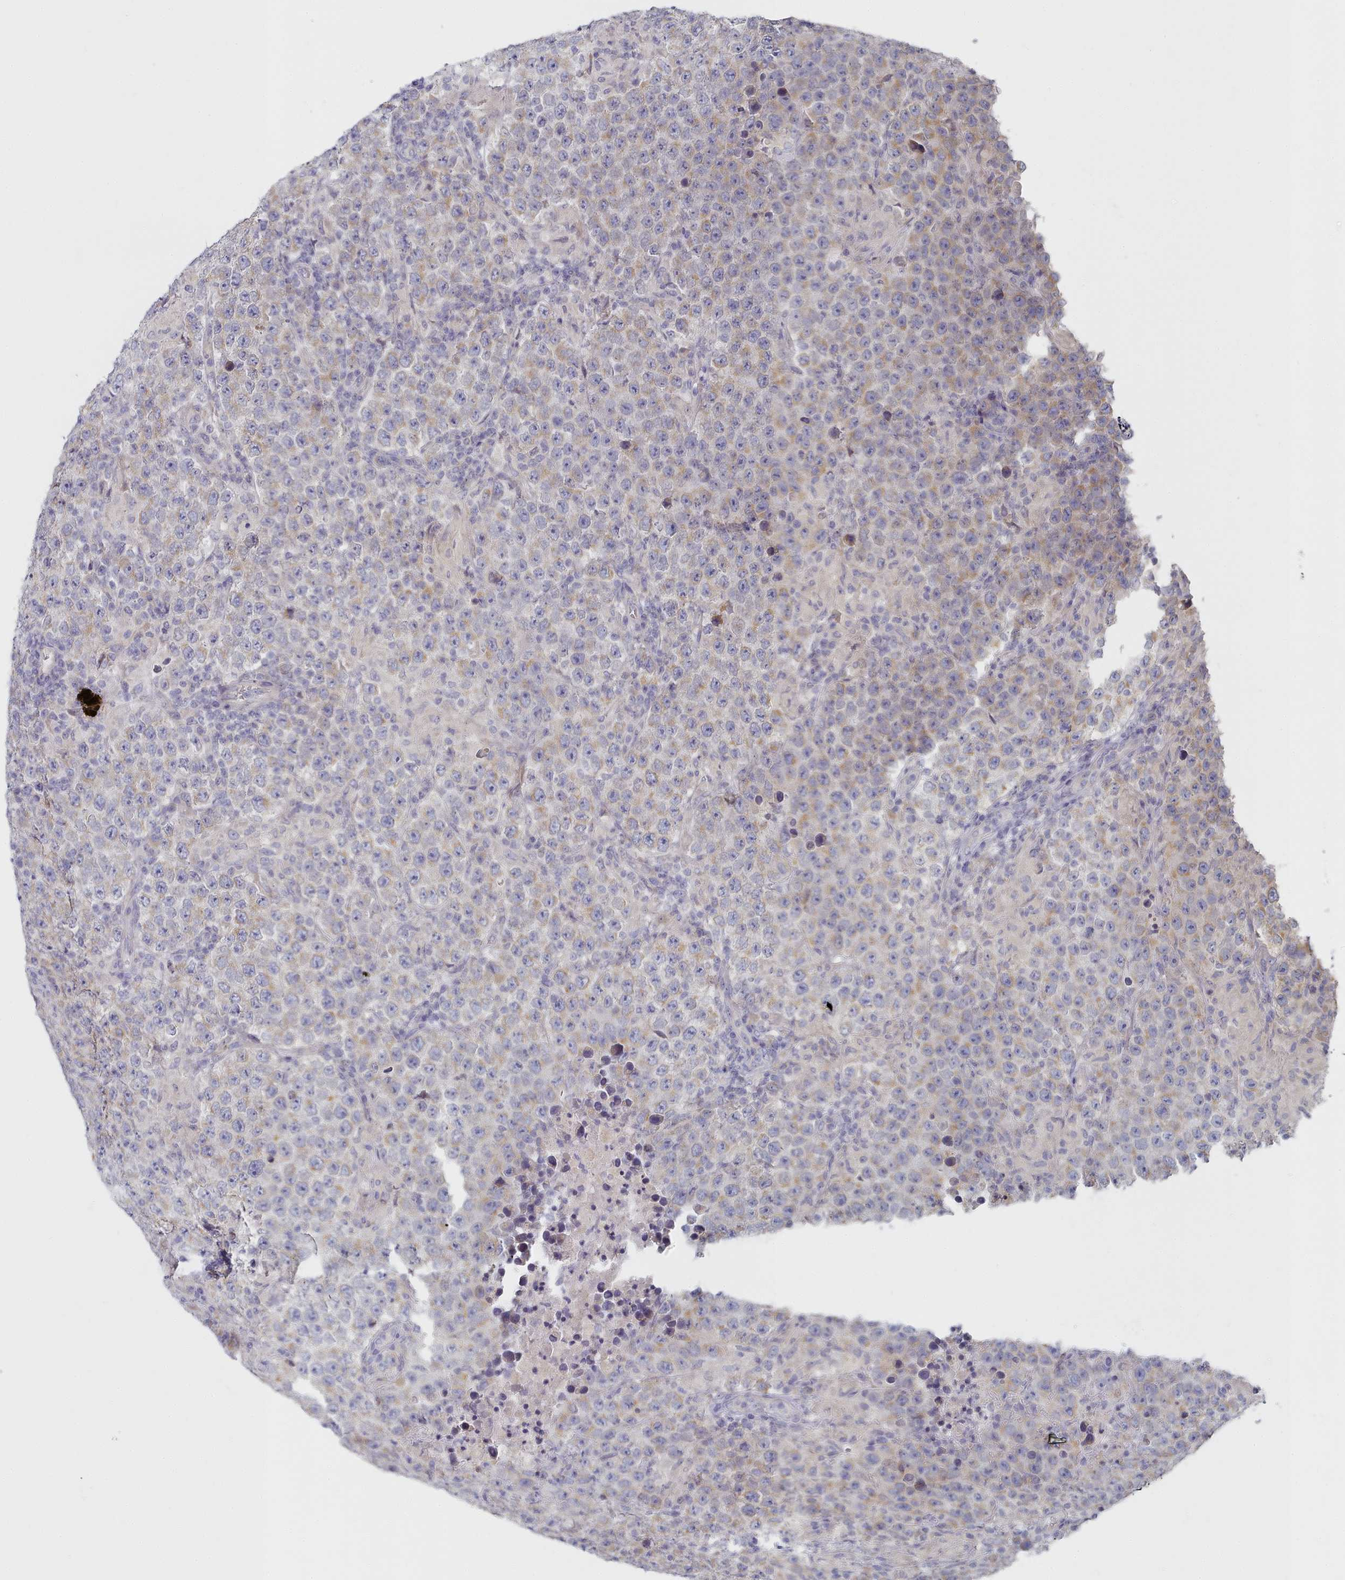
{"staining": {"intensity": "moderate", "quantity": ">75%", "location": "cytoplasmic/membranous"}, "tissue": "testis cancer", "cell_type": "Tumor cells", "image_type": "cancer", "snomed": [{"axis": "morphology", "description": "Normal tissue, NOS"}, {"axis": "morphology", "description": "Urothelial carcinoma, High grade"}, {"axis": "morphology", "description": "Seminoma, NOS"}, {"axis": "morphology", "description": "Carcinoma, Embryonal, NOS"}, {"axis": "topography", "description": "Urinary bladder"}, {"axis": "topography", "description": "Testis"}], "caption": "Protein staining demonstrates moderate cytoplasmic/membranous positivity in approximately >75% of tumor cells in testis cancer (seminoma).", "gene": "TYW1B", "patient": {"sex": "male", "age": 41}}